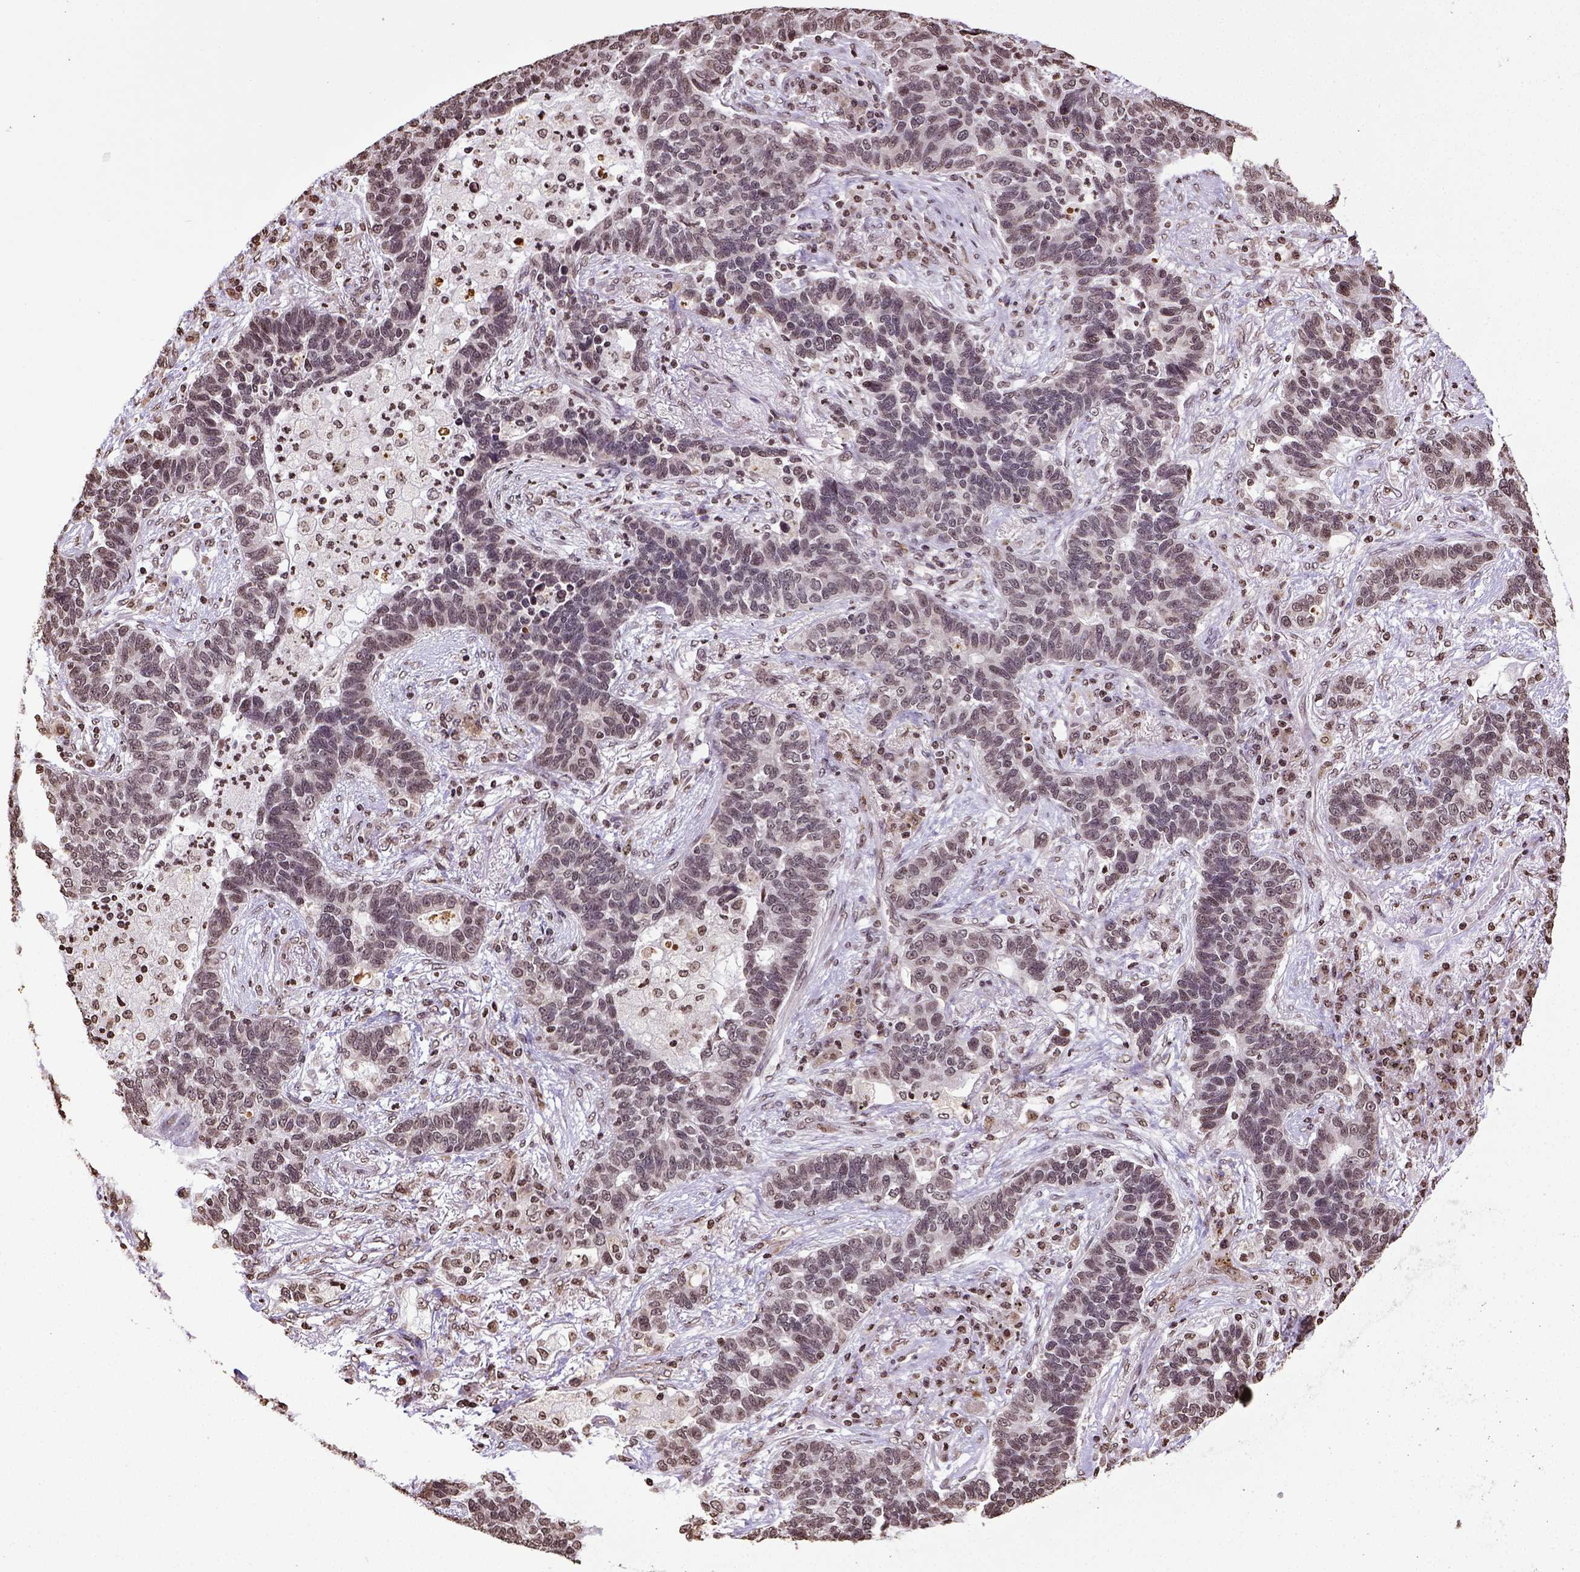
{"staining": {"intensity": "weak", "quantity": "25%-75%", "location": "nuclear"}, "tissue": "lung cancer", "cell_type": "Tumor cells", "image_type": "cancer", "snomed": [{"axis": "morphology", "description": "Adenocarcinoma, NOS"}, {"axis": "topography", "description": "Lung"}], "caption": "Adenocarcinoma (lung) tissue displays weak nuclear positivity in about 25%-75% of tumor cells The protein is shown in brown color, while the nuclei are stained blue.", "gene": "ZNF75D", "patient": {"sex": "female", "age": 57}}